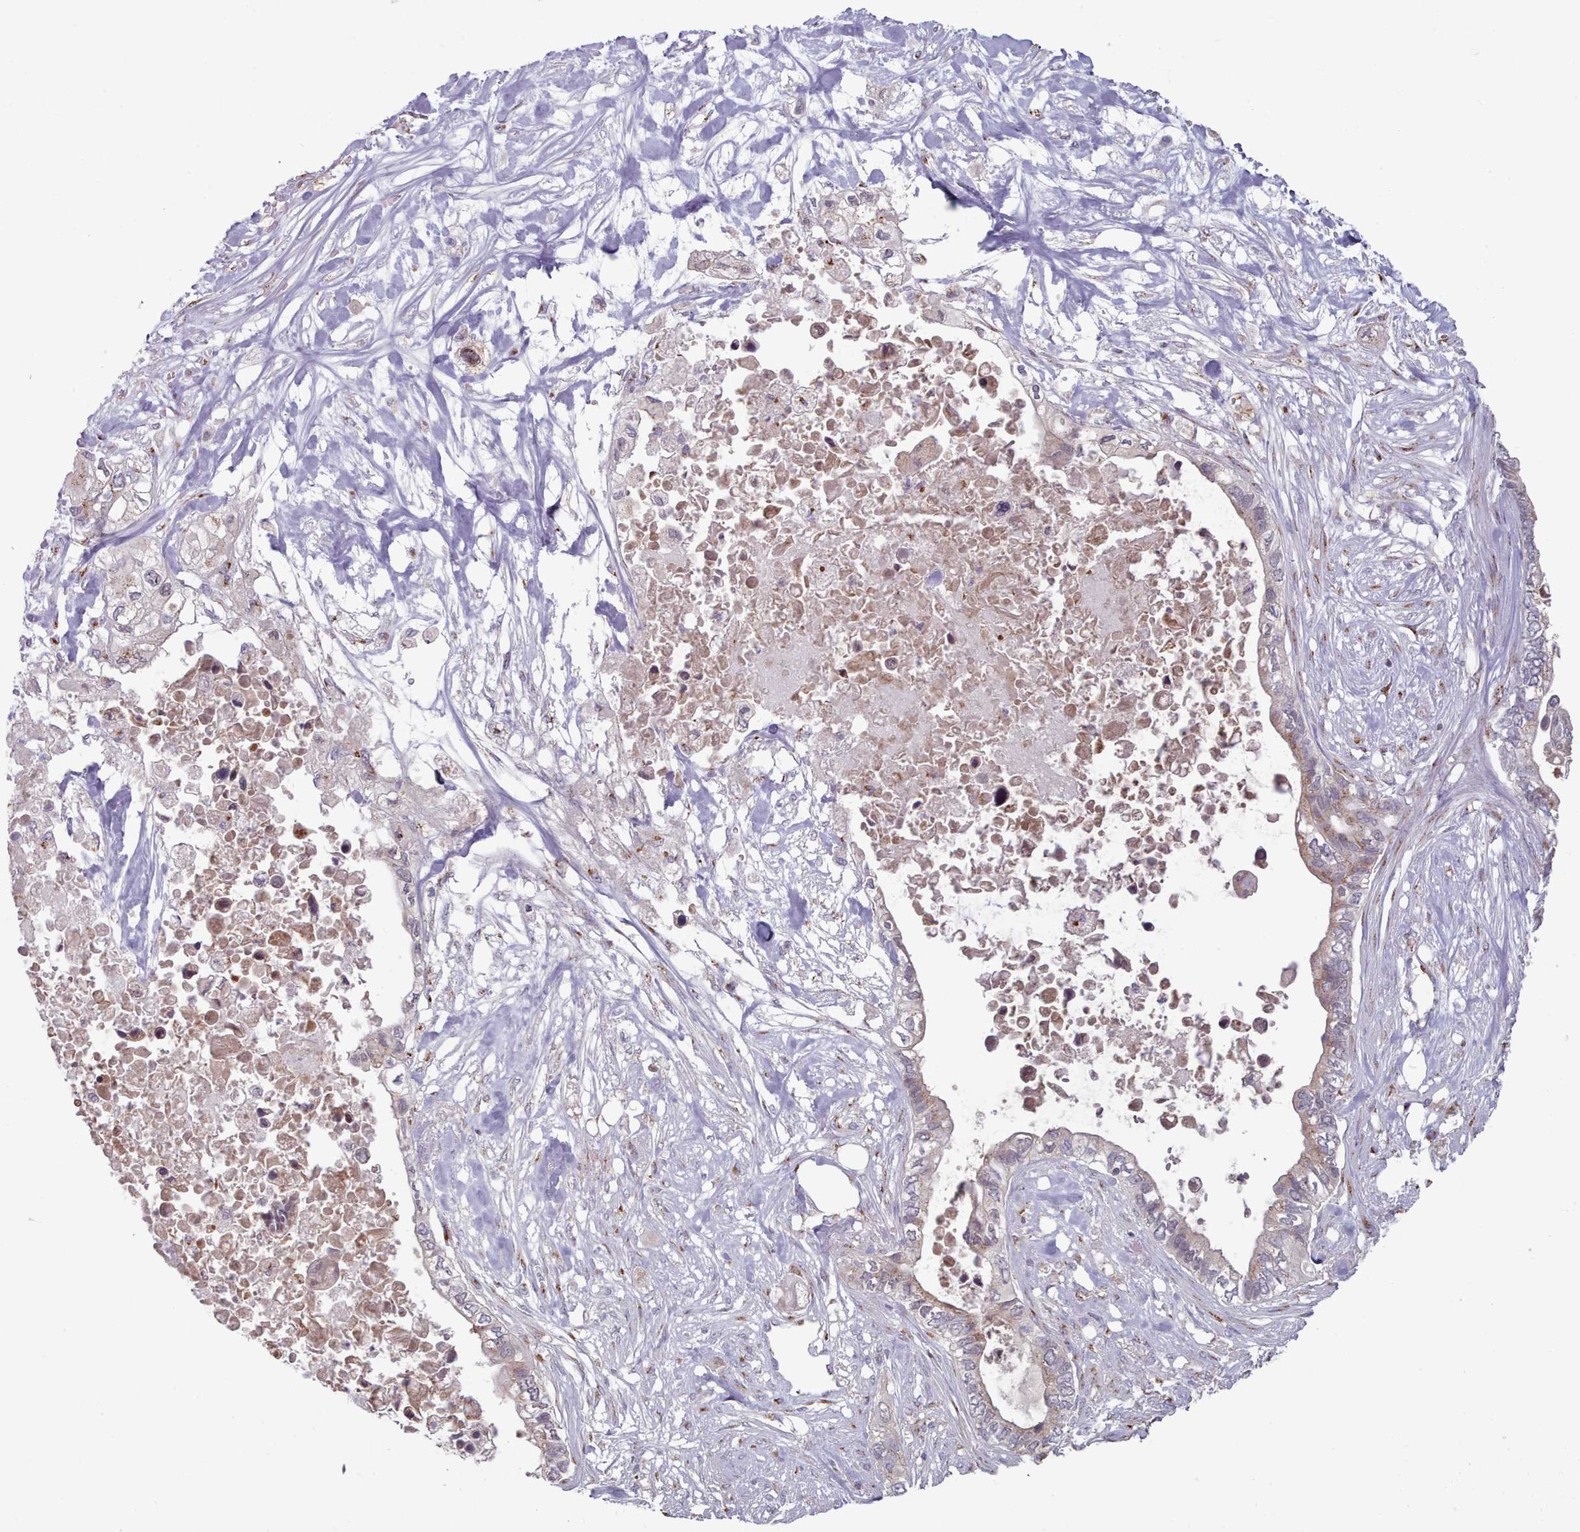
{"staining": {"intensity": "weak", "quantity": "25%-75%", "location": "cytoplasmic/membranous"}, "tissue": "pancreatic cancer", "cell_type": "Tumor cells", "image_type": "cancer", "snomed": [{"axis": "morphology", "description": "Adenocarcinoma, NOS"}, {"axis": "topography", "description": "Pancreas"}], "caption": "Pancreatic adenocarcinoma stained for a protein (brown) exhibits weak cytoplasmic/membranous positive staining in approximately 25%-75% of tumor cells.", "gene": "MAN1B1", "patient": {"sex": "female", "age": 63}}